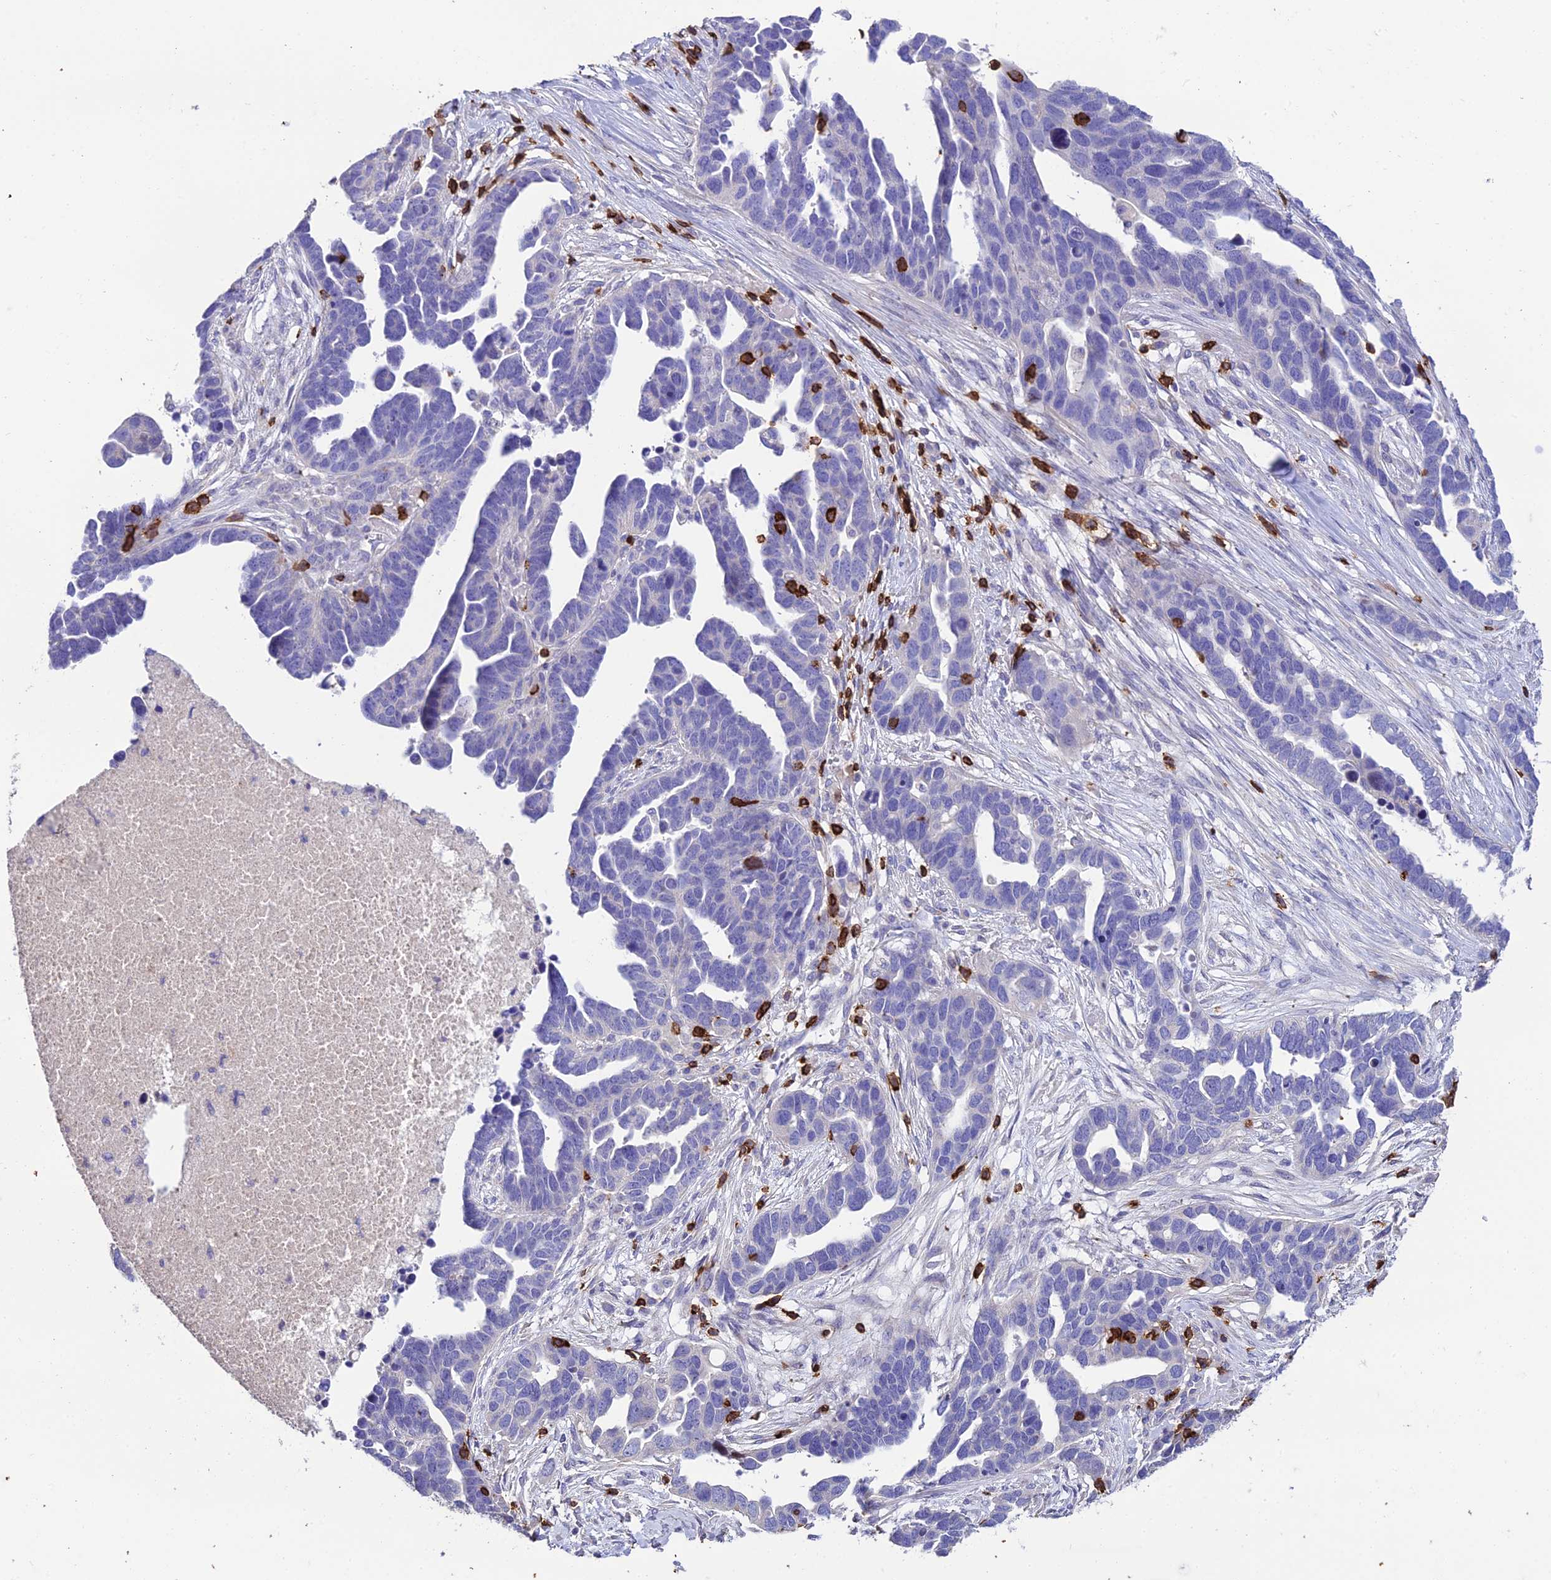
{"staining": {"intensity": "negative", "quantity": "none", "location": "none"}, "tissue": "ovarian cancer", "cell_type": "Tumor cells", "image_type": "cancer", "snomed": [{"axis": "morphology", "description": "Cystadenocarcinoma, serous, NOS"}, {"axis": "topography", "description": "Ovary"}], "caption": "Tumor cells show no significant positivity in ovarian serous cystadenocarcinoma.", "gene": "PTPRCAP", "patient": {"sex": "female", "age": 54}}